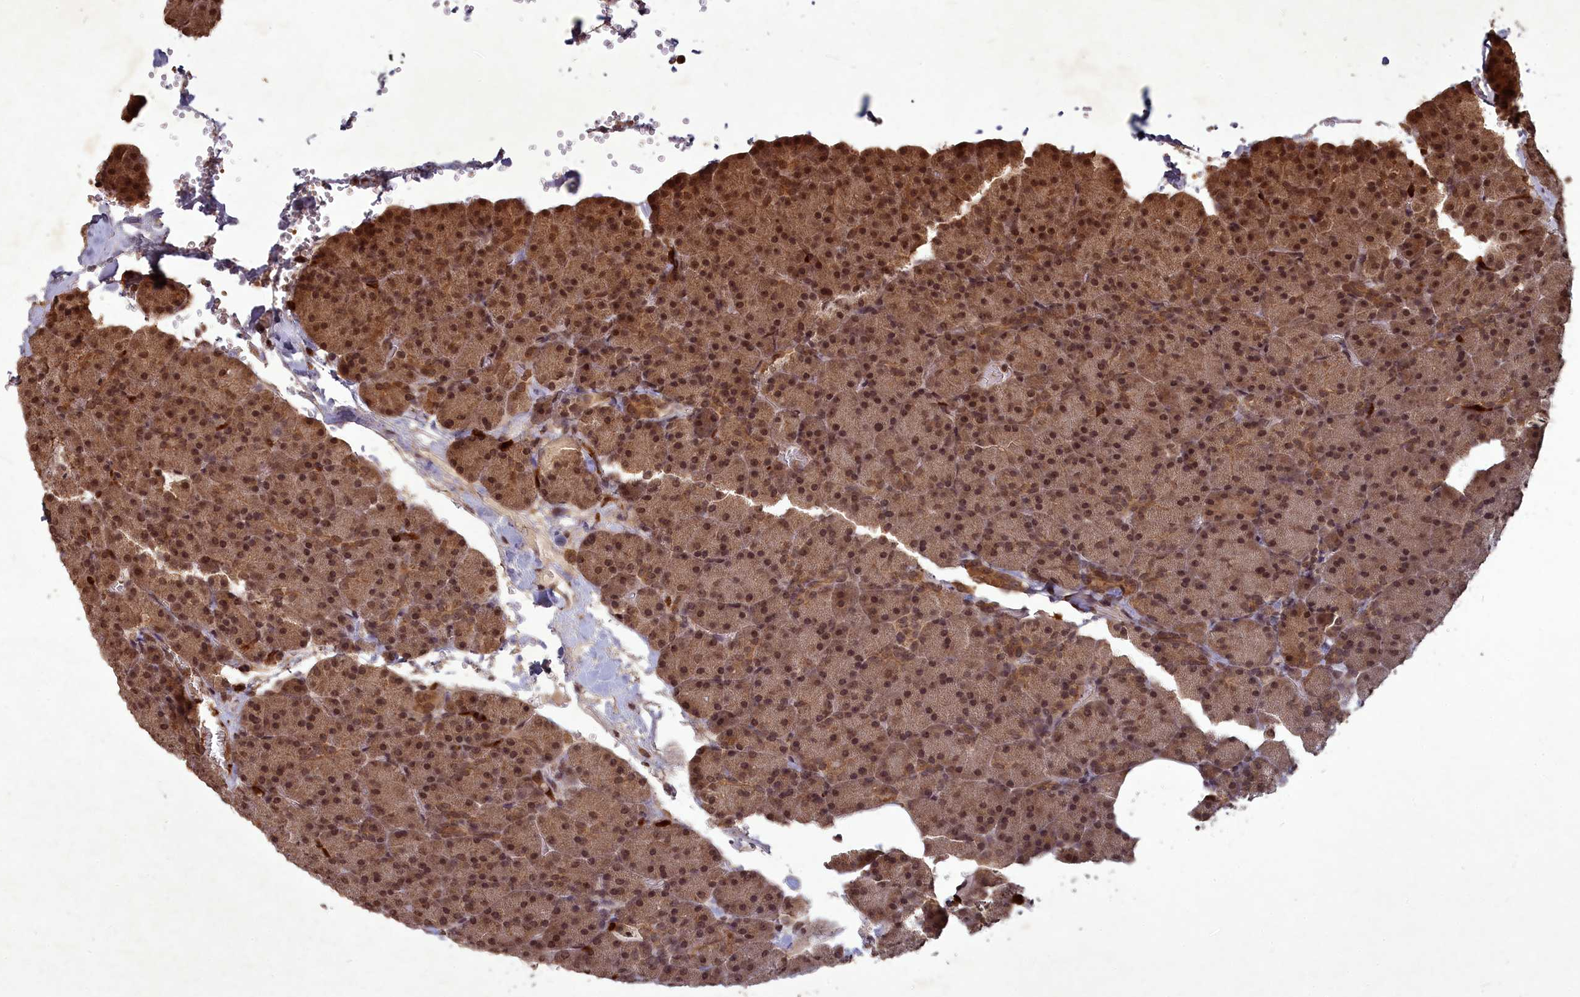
{"staining": {"intensity": "moderate", "quantity": ">75%", "location": "cytoplasmic/membranous,nuclear"}, "tissue": "pancreas", "cell_type": "Exocrine glandular cells", "image_type": "normal", "snomed": [{"axis": "morphology", "description": "Normal tissue, NOS"}, {"axis": "morphology", "description": "Carcinoid, malignant, NOS"}, {"axis": "topography", "description": "Pancreas"}], "caption": "Immunohistochemical staining of benign pancreas displays >75% levels of moderate cytoplasmic/membranous,nuclear protein expression in about >75% of exocrine glandular cells. The staining is performed using DAB brown chromogen to label protein expression. The nuclei are counter-stained blue using hematoxylin.", "gene": "SRMS", "patient": {"sex": "female", "age": 35}}